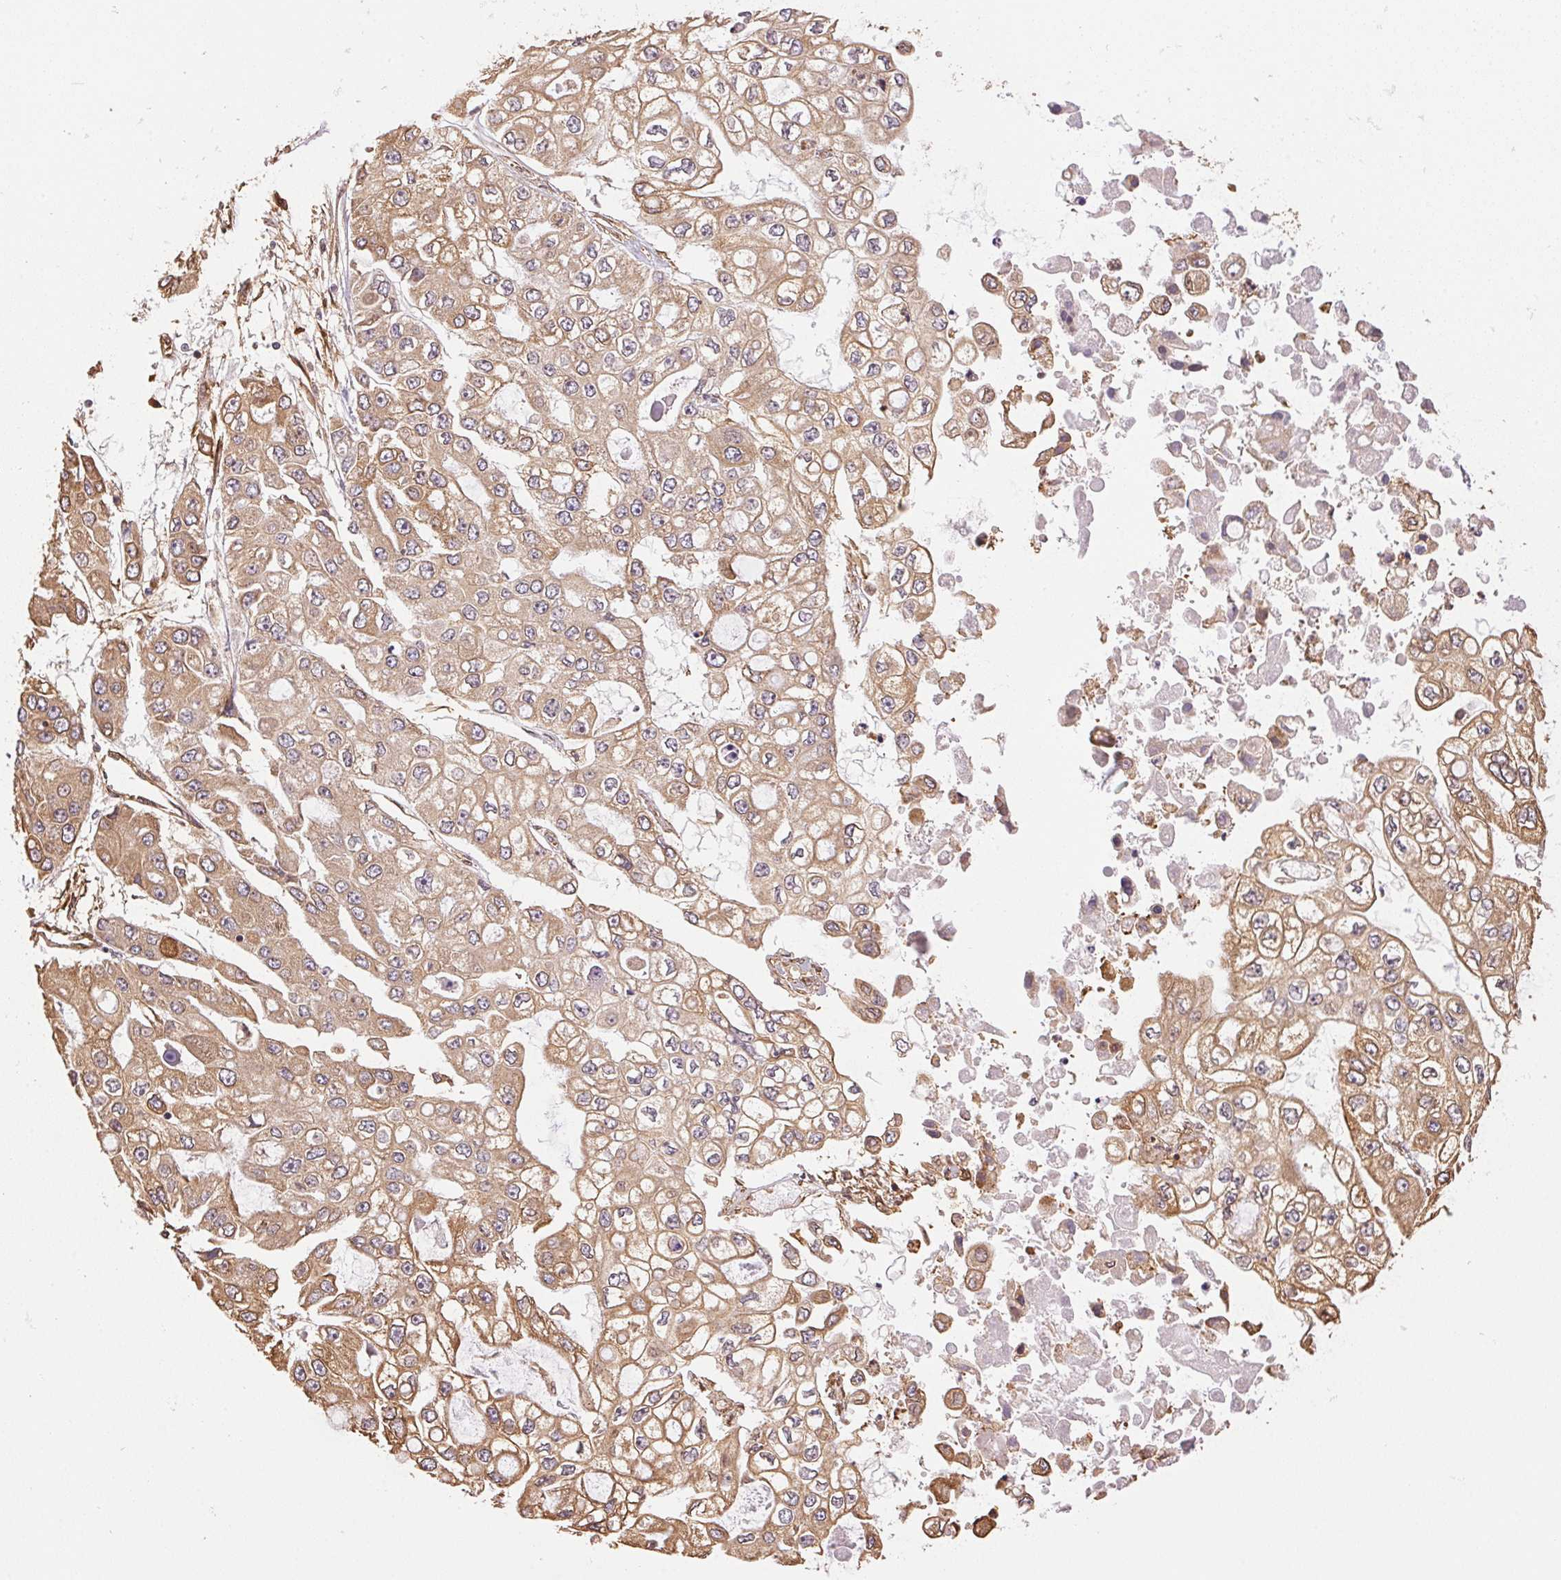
{"staining": {"intensity": "weak", "quantity": ">75%", "location": "cytoplasmic/membranous"}, "tissue": "ovarian cancer", "cell_type": "Tumor cells", "image_type": "cancer", "snomed": [{"axis": "morphology", "description": "Cystadenocarcinoma, serous, NOS"}, {"axis": "topography", "description": "Ovary"}], "caption": "IHC micrograph of human ovarian cancer stained for a protein (brown), which shows low levels of weak cytoplasmic/membranous positivity in approximately >75% of tumor cells.", "gene": "C6orf163", "patient": {"sex": "female", "age": 56}}